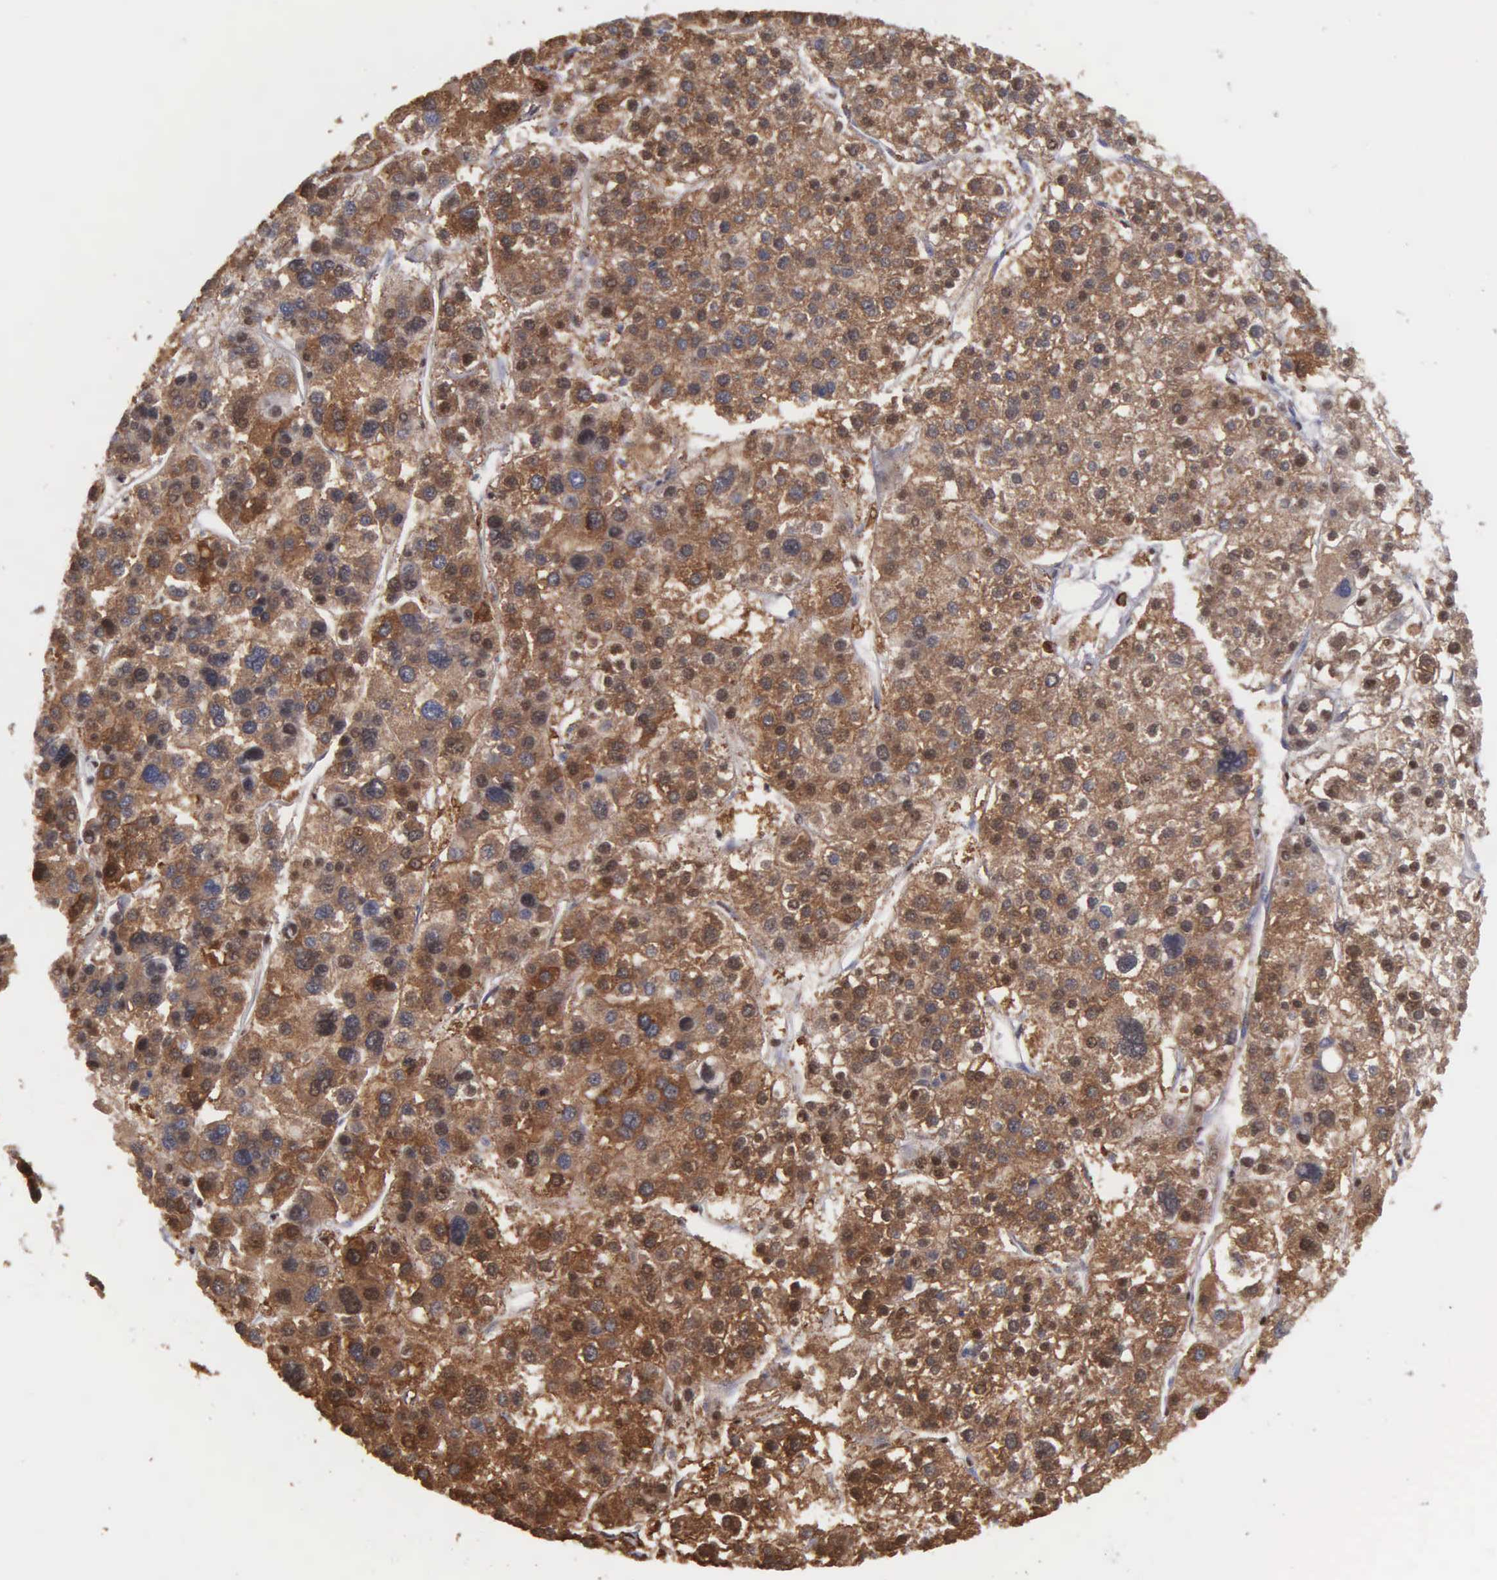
{"staining": {"intensity": "moderate", "quantity": "25%-75%", "location": "cytoplasmic/membranous,nuclear"}, "tissue": "liver cancer", "cell_type": "Tumor cells", "image_type": "cancer", "snomed": [{"axis": "morphology", "description": "Carcinoma, Hepatocellular, NOS"}, {"axis": "topography", "description": "Liver"}], "caption": "A brown stain shows moderate cytoplasmic/membranous and nuclear staining of a protein in human liver cancer (hepatocellular carcinoma) tumor cells. The protein is shown in brown color, while the nuclei are stained blue.", "gene": "KIAA0586", "patient": {"sex": "female", "age": 85}}